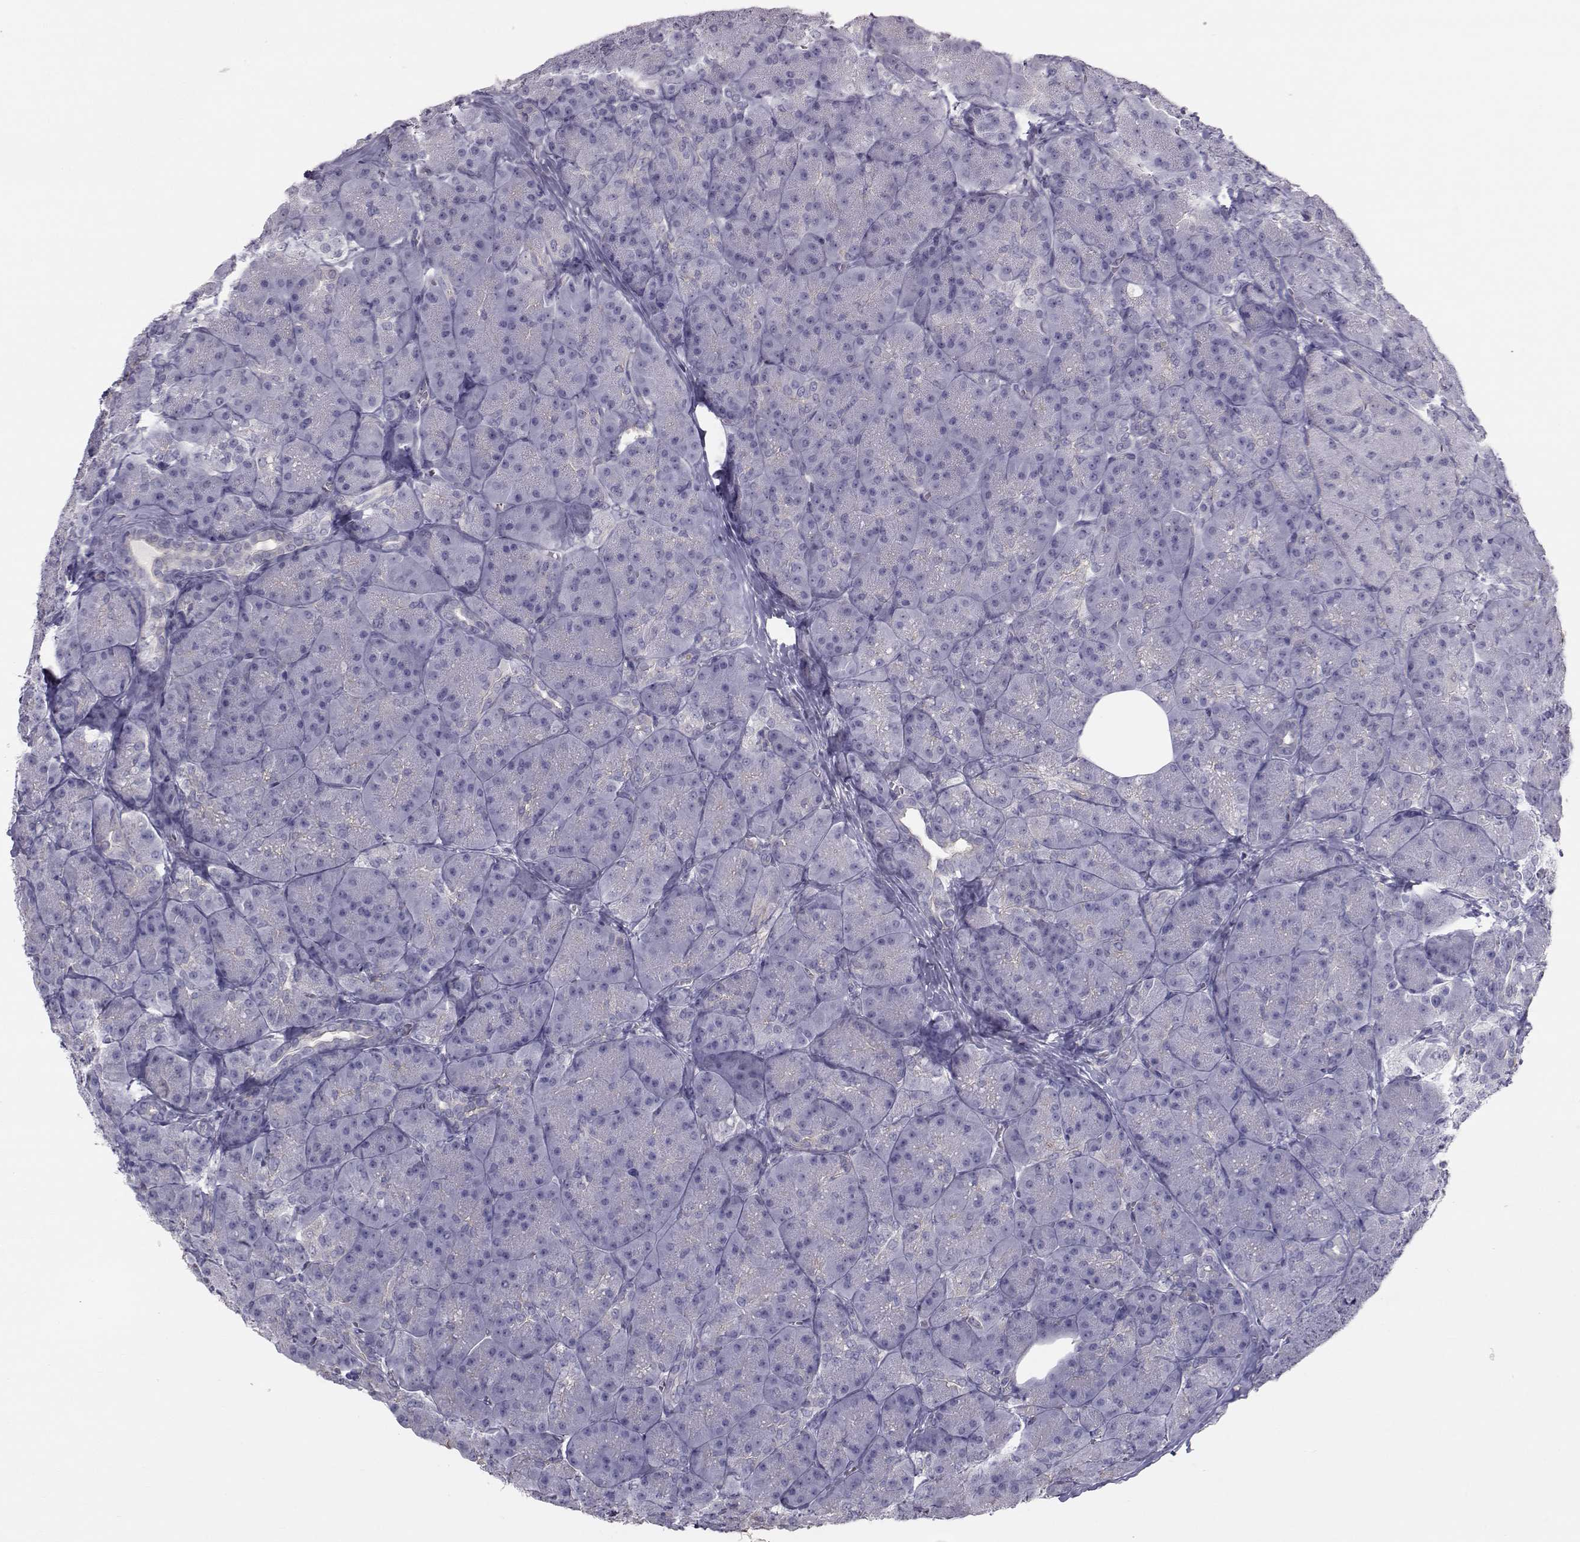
{"staining": {"intensity": "negative", "quantity": "none", "location": "none"}, "tissue": "pancreas", "cell_type": "Exocrine glandular cells", "image_type": "normal", "snomed": [{"axis": "morphology", "description": "Normal tissue, NOS"}, {"axis": "topography", "description": "Pancreas"}], "caption": "IHC histopathology image of unremarkable pancreas stained for a protein (brown), which displays no expression in exocrine glandular cells. The staining was performed using DAB to visualize the protein expression in brown, while the nuclei were stained in blue with hematoxylin (Magnification: 20x).", "gene": "GARIN3", "patient": {"sex": "male", "age": 57}}